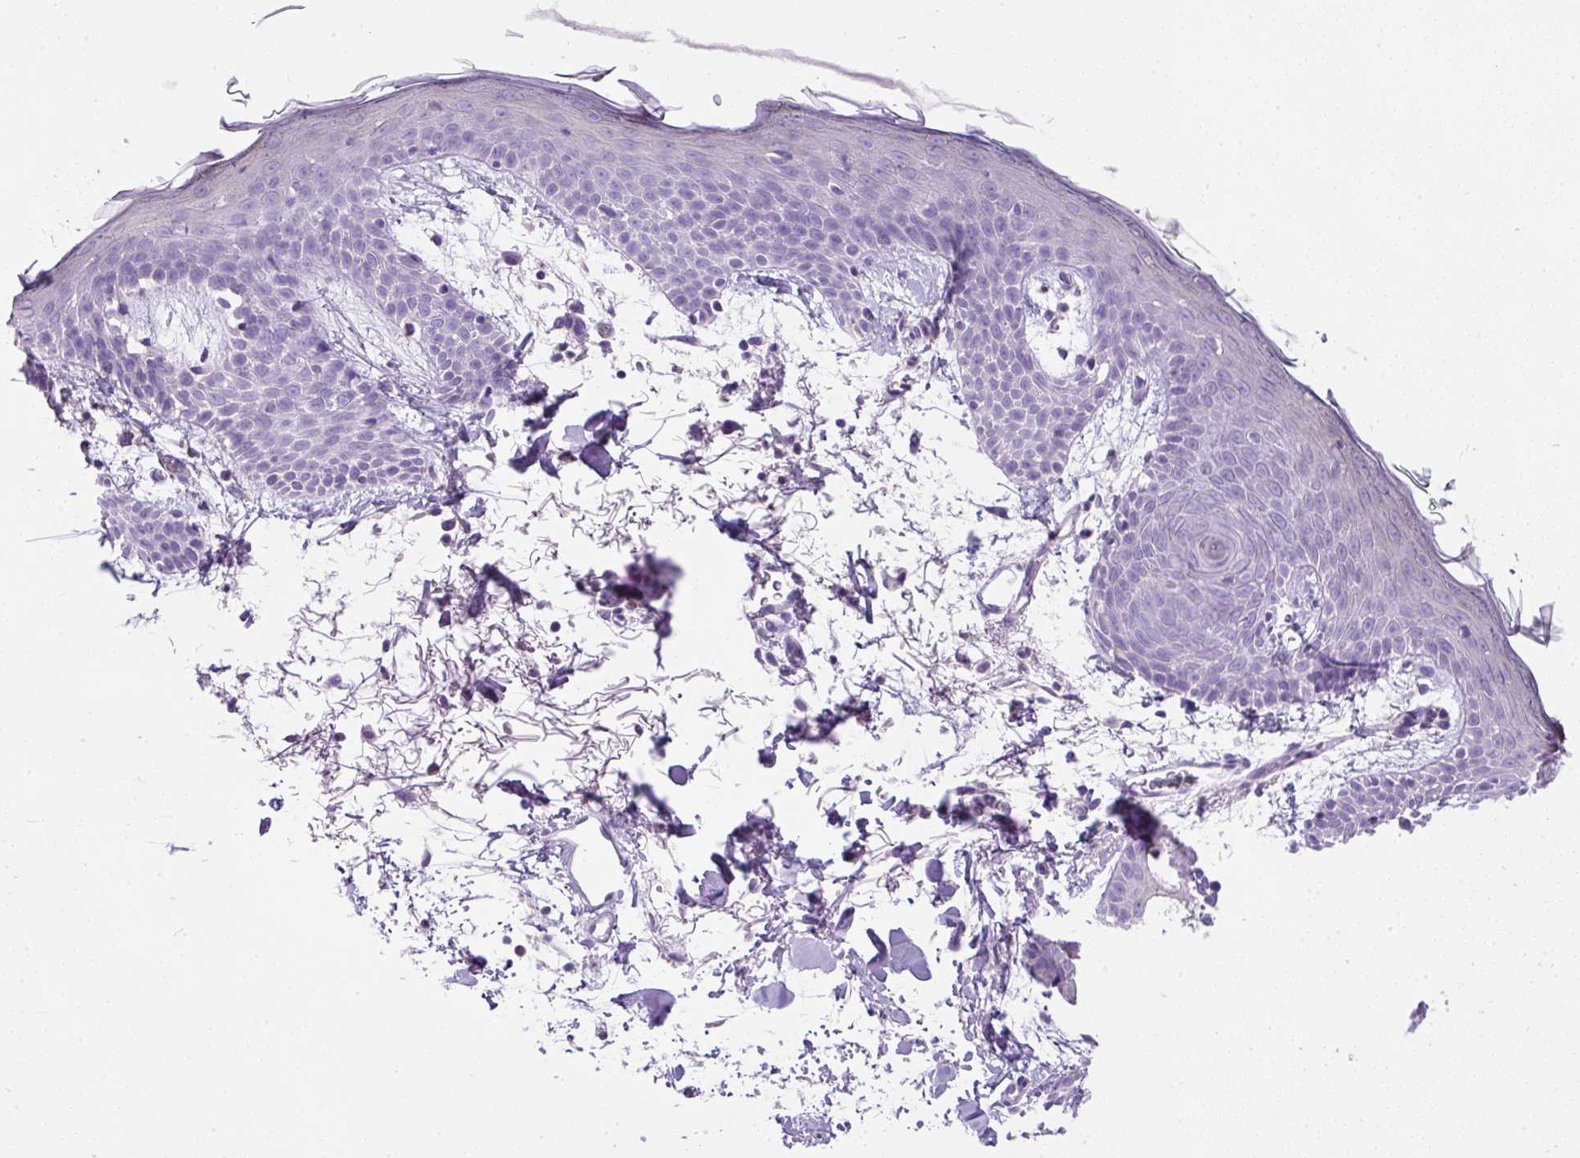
{"staining": {"intensity": "negative", "quantity": "none", "location": "none"}, "tissue": "skin", "cell_type": "Fibroblasts", "image_type": "normal", "snomed": [{"axis": "morphology", "description": "Normal tissue, NOS"}, {"axis": "topography", "description": "Skin"}], "caption": "Fibroblasts show no significant expression in unremarkable skin. The staining is performed using DAB (3,3'-diaminobenzidine) brown chromogen with nuclei counter-stained in using hematoxylin.", "gene": "GBX1", "patient": {"sex": "male", "age": 79}}